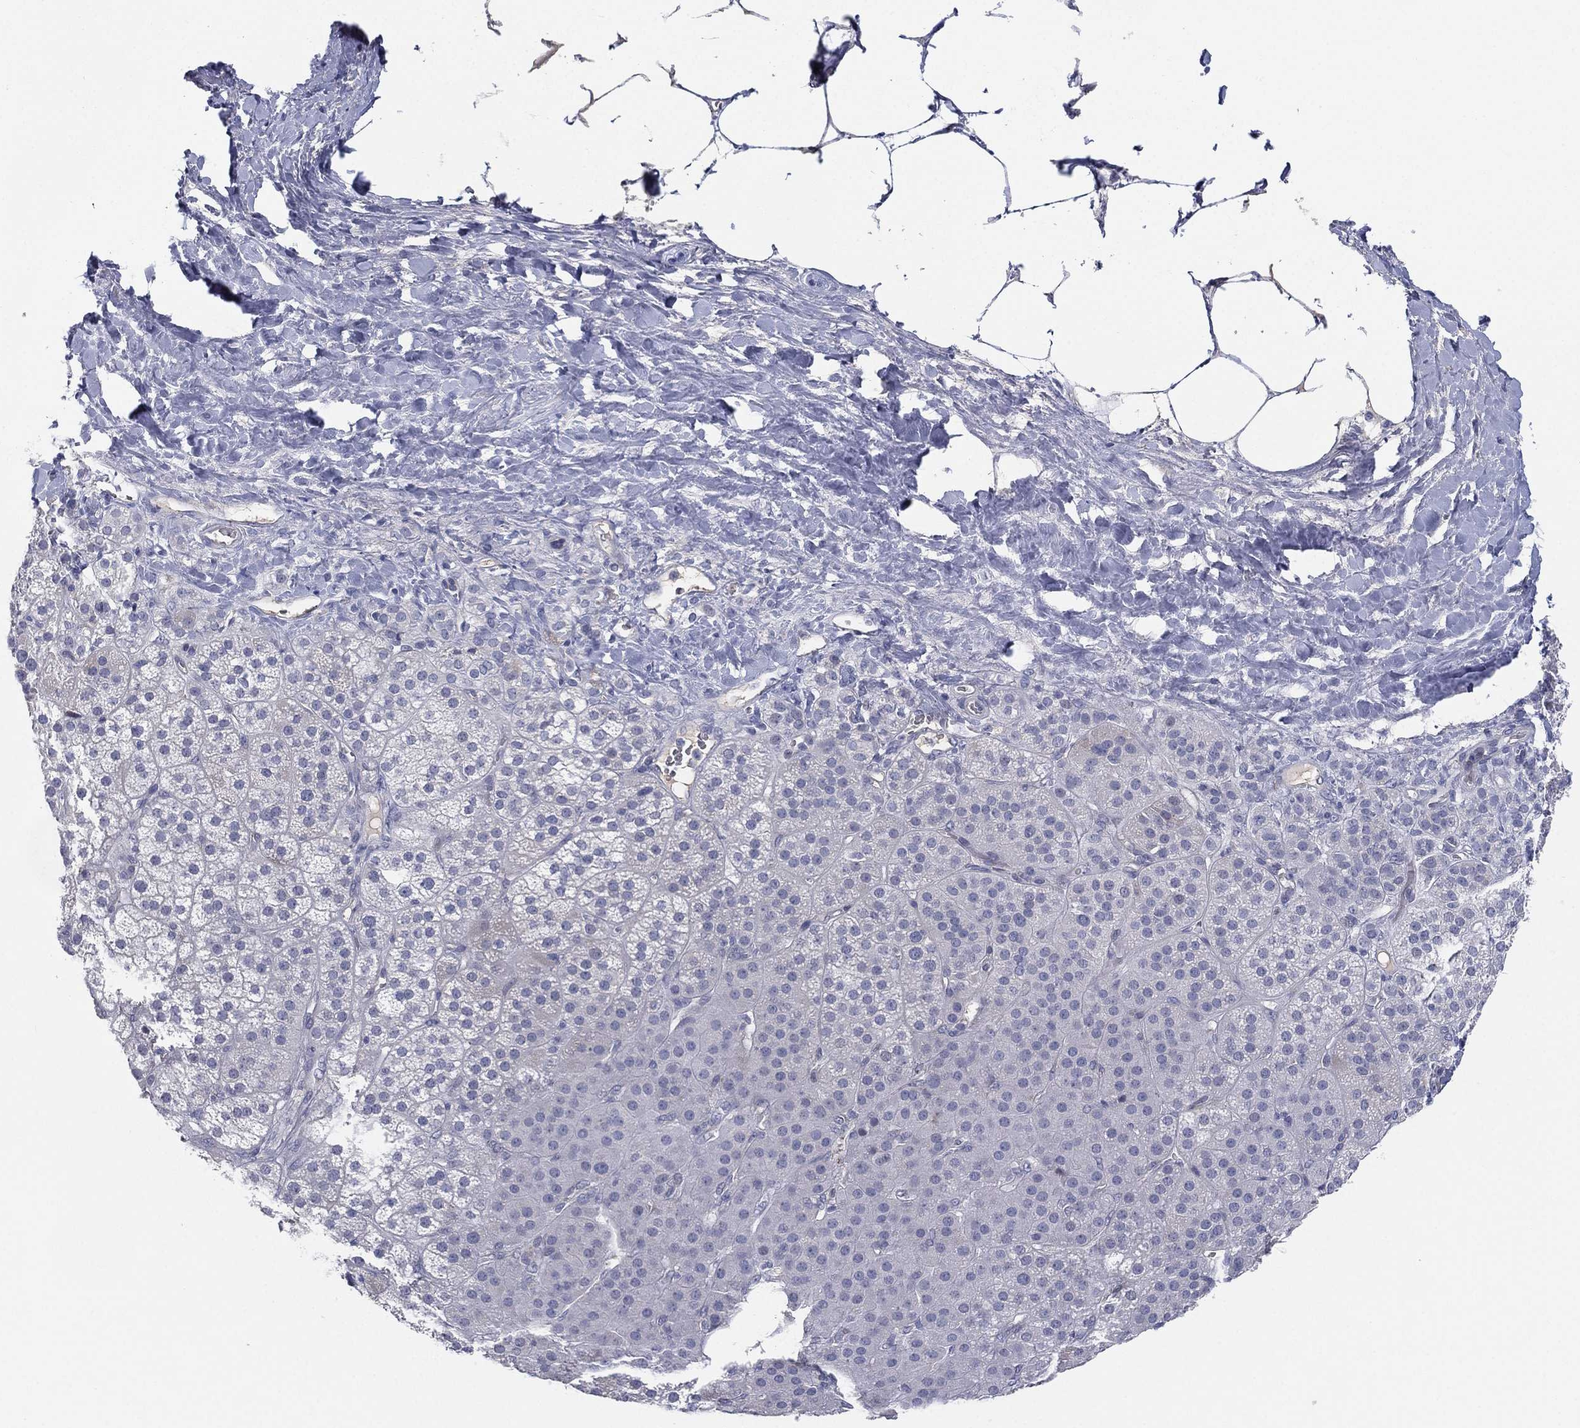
{"staining": {"intensity": "negative", "quantity": "none", "location": "none"}, "tissue": "adrenal gland", "cell_type": "Glandular cells", "image_type": "normal", "snomed": [{"axis": "morphology", "description": "Normal tissue, NOS"}, {"axis": "topography", "description": "Adrenal gland"}], "caption": "Human adrenal gland stained for a protein using IHC exhibits no staining in glandular cells.", "gene": "MLF1", "patient": {"sex": "male", "age": 57}}